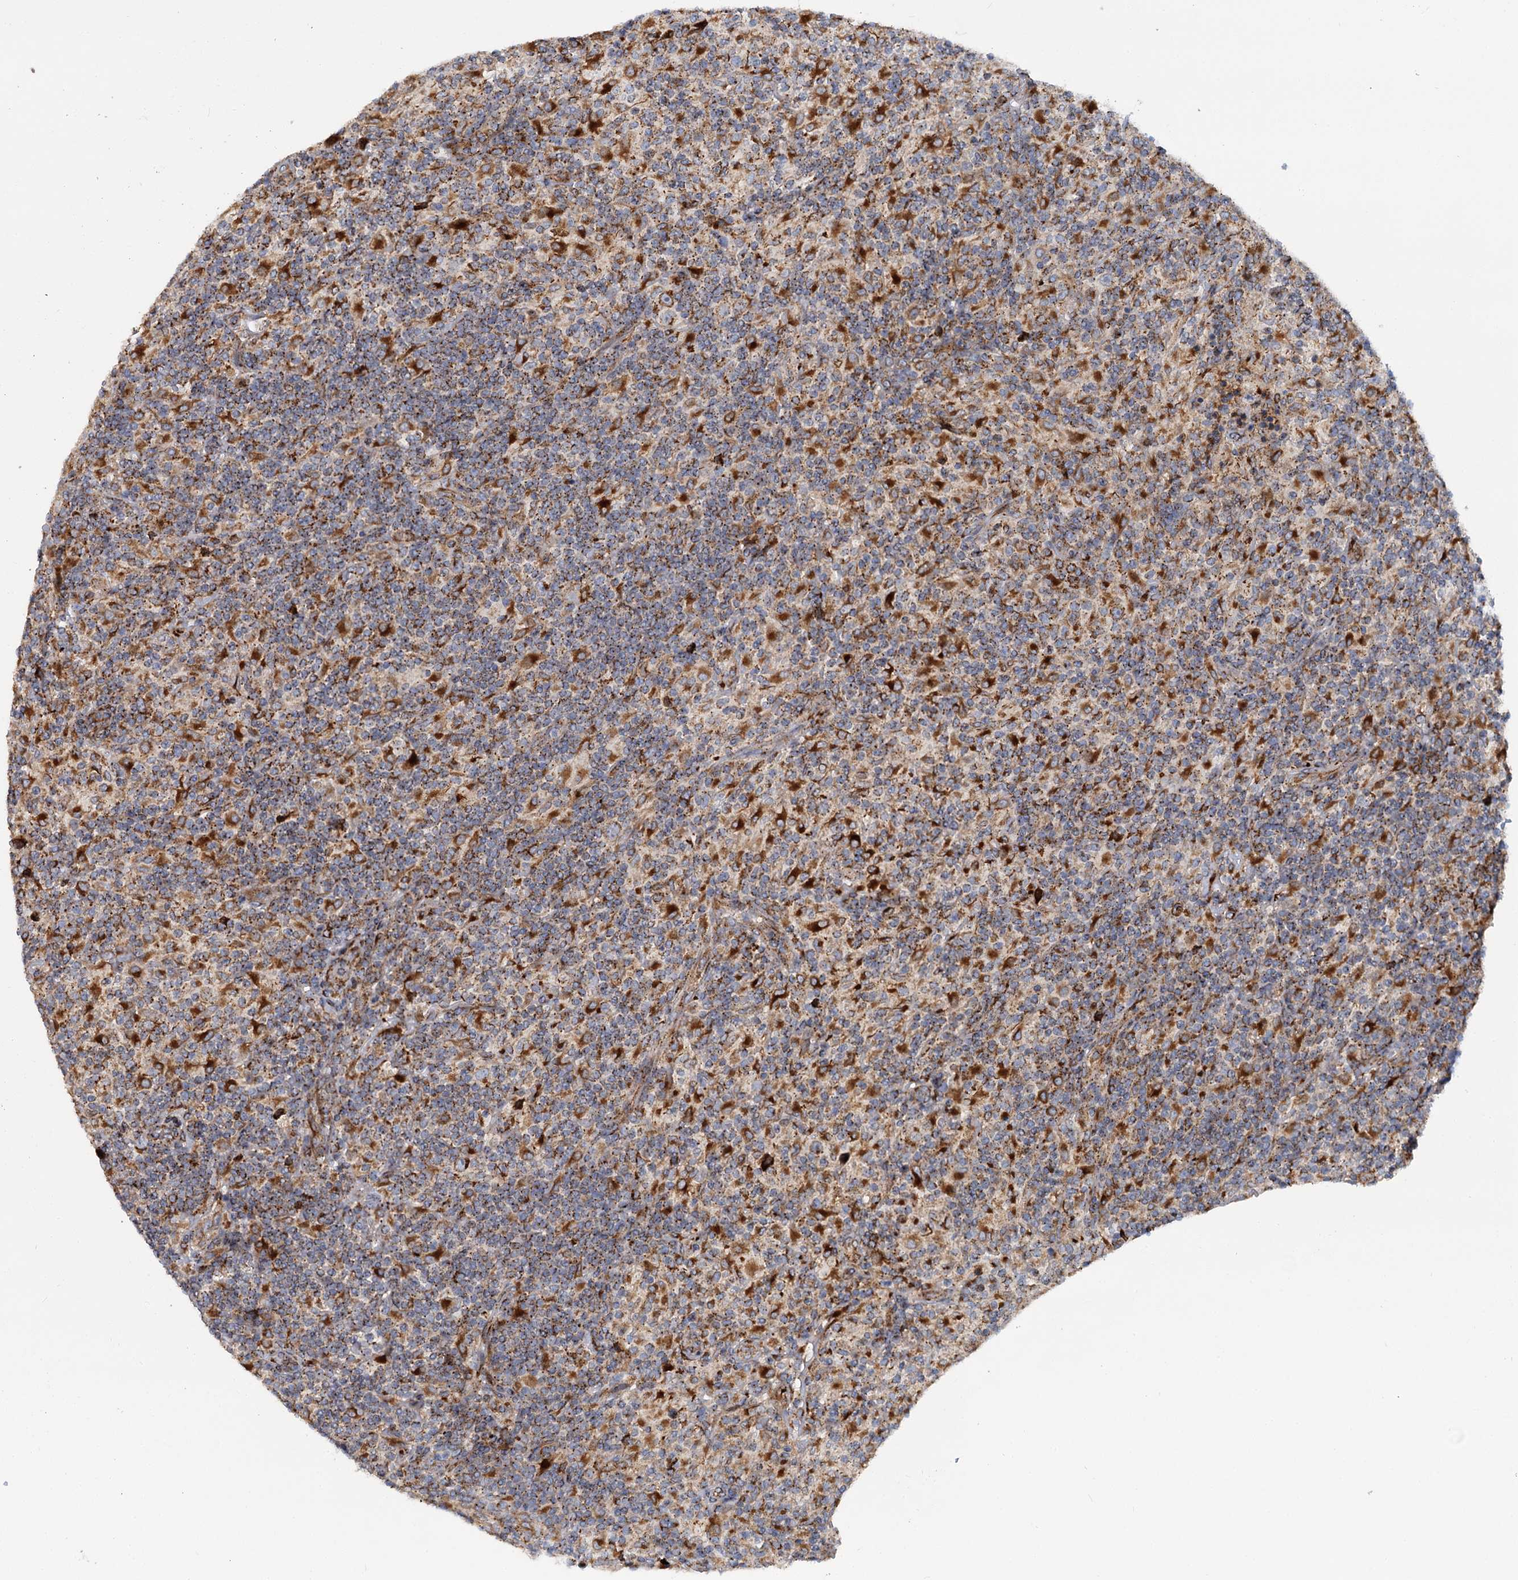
{"staining": {"intensity": "moderate", "quantity": "25%-75%", "location": "cytoplasmic/membranous"}, "tissue": "lymphoma", "cell_type": "Tumor cells", "image_type": "cancer", "snomed": [{"axis": "morphology", "description": "Hodgkin's disease, NOS"}, {"axis": "topography", "description": "Lymph node"}], "caption": "Tumor cells demonstrate medium levels of moderate cytoplasmic/membranous expression in about 25%-75% of cells in lymphoma.", "gene": "SUPT20H", "patient": {"sex": "male", "age": 70}}